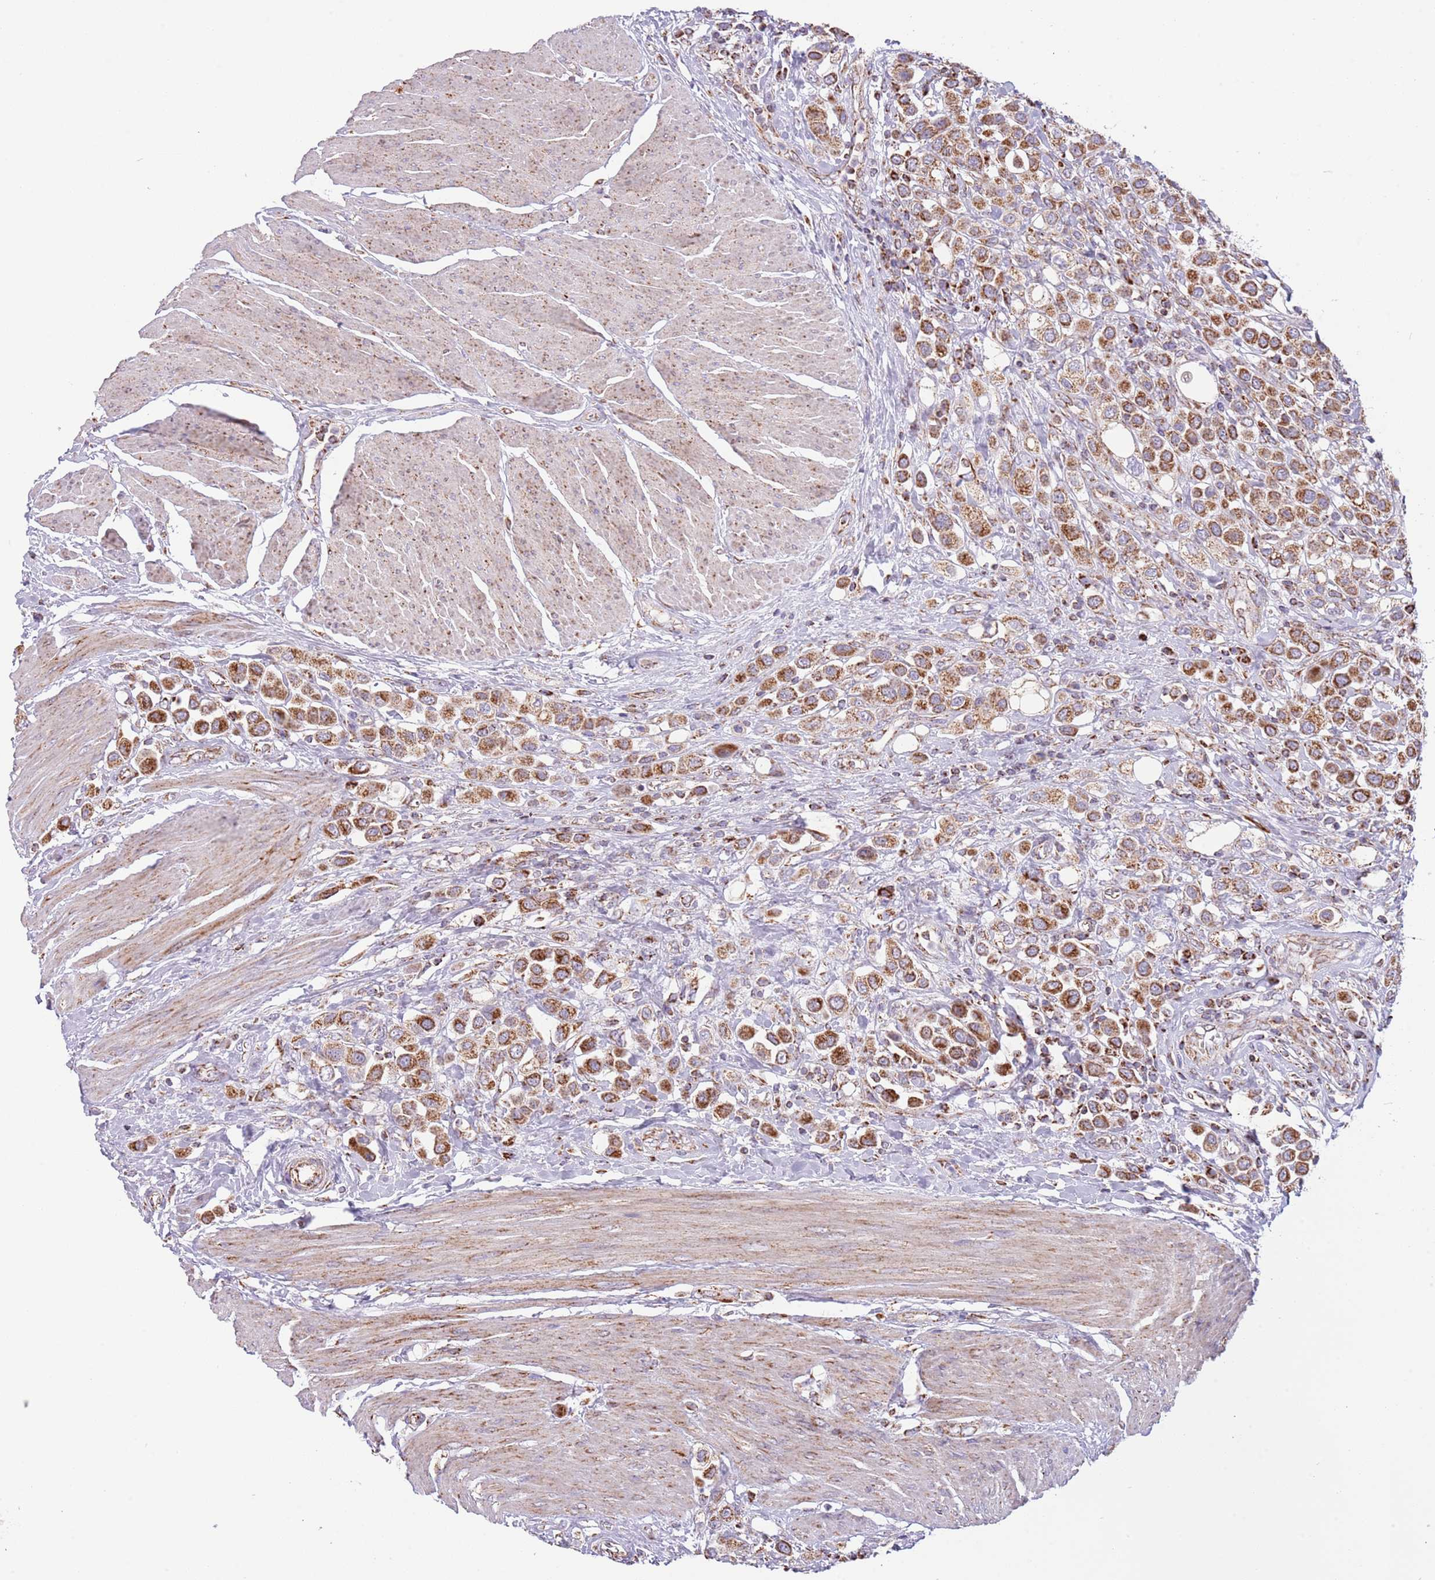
{"staining": {"intensity": "strong", "quantity": ">75%", "location": "cytoplasmic/membranous"}, "tissue": "urothelial cancer", "cell_type": "Tumor cells", "image_type": "cancer", "snomed": [{"axis": "morphology", "description": "Urothelial carcinoma, High grade"}, {"axis": "topography", "description": "Urinary bladder"}], "caption": "High-grade urothelial carcinoma stained with a brown dye reveals strong cytoplasmic/membranous positive positivity in about >75% of tumor cells.", "gene": "LHX6", "patient": {"sex": "male", "age": 50}}